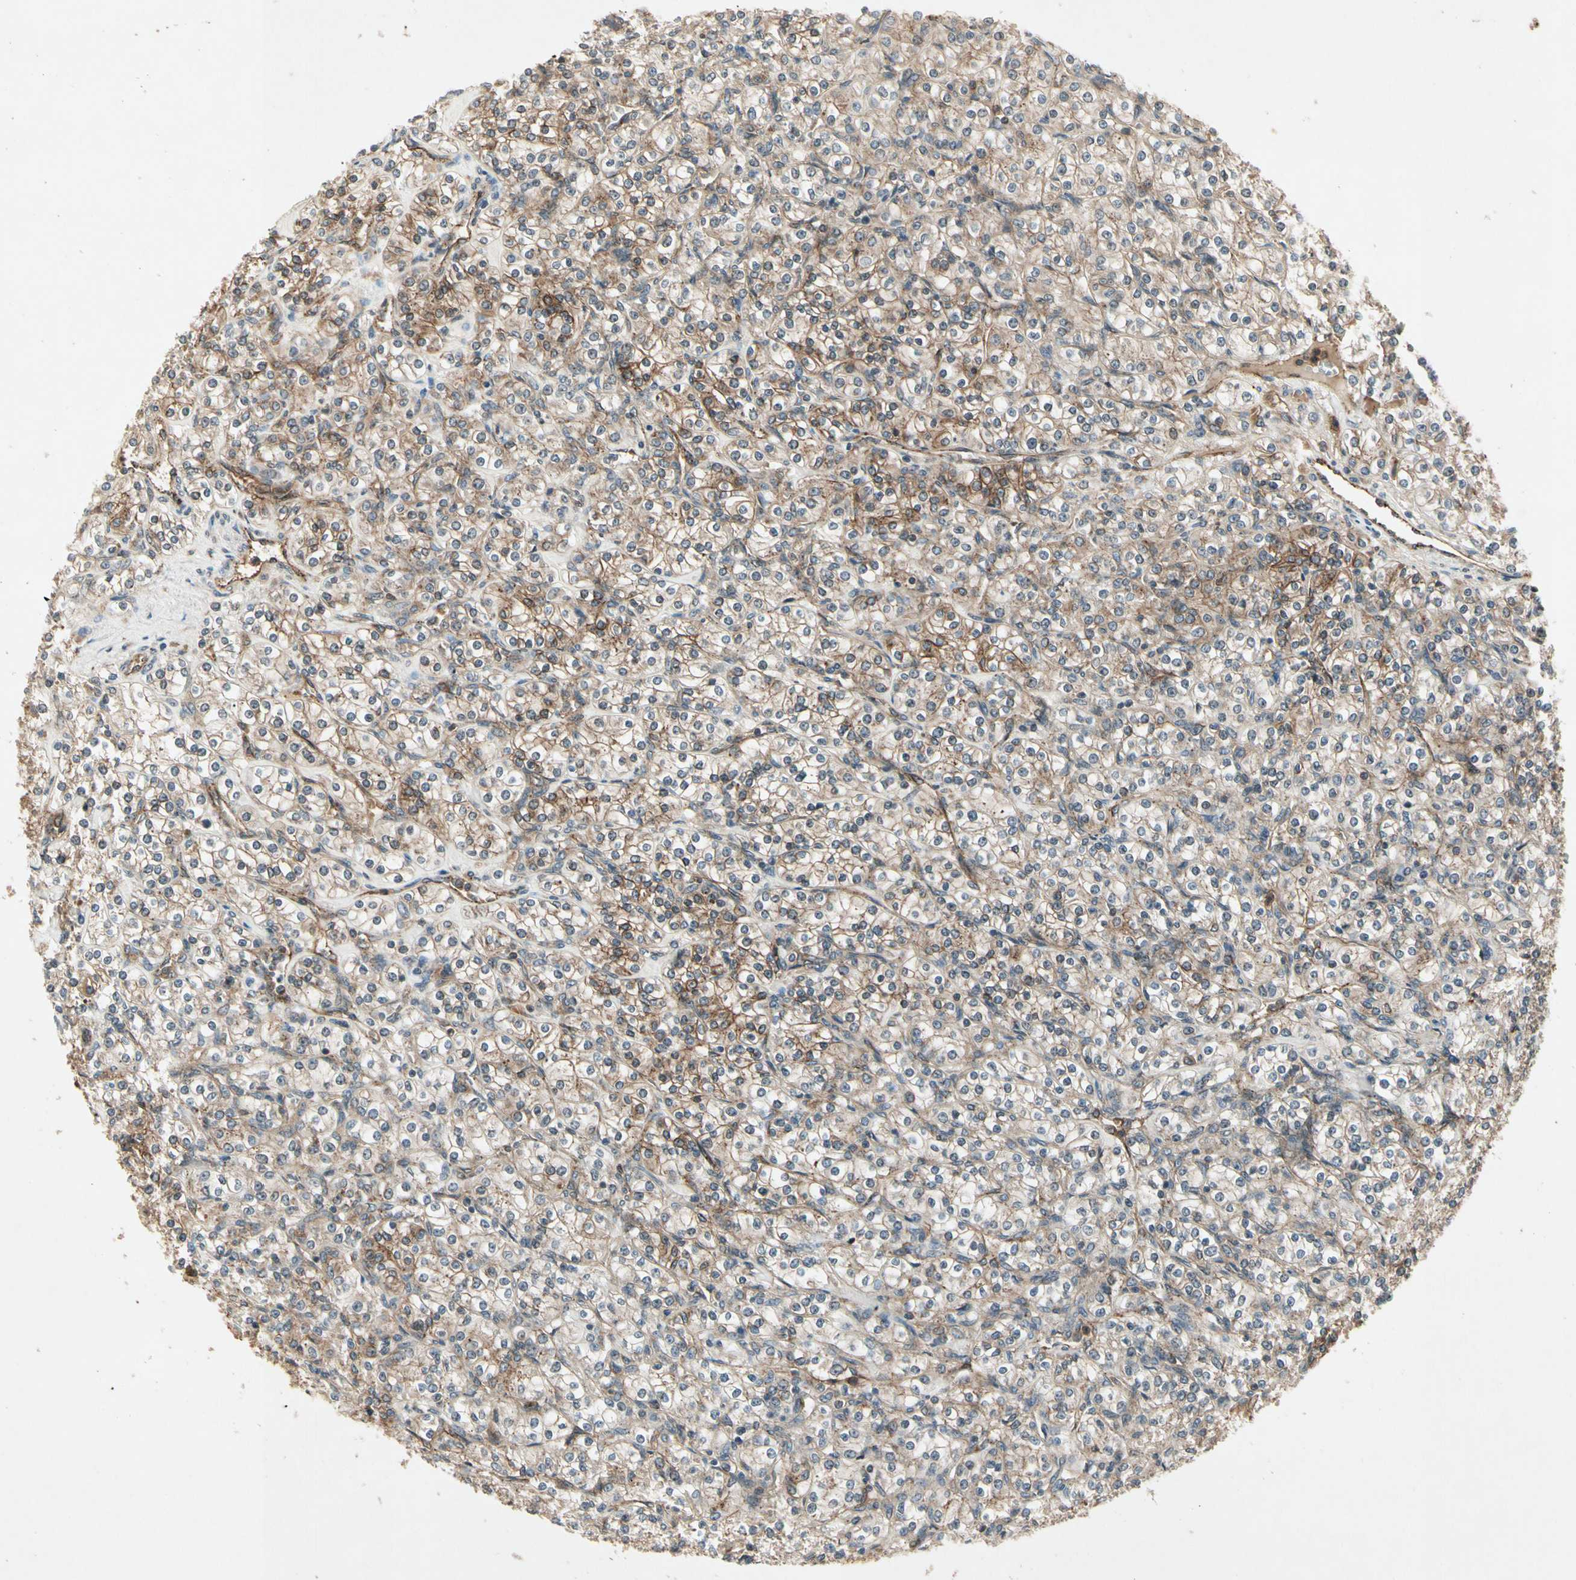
{"staining": {"intensity": "moderate", "quantity": "<25%", "location": "cytoplasmic/membranous"}, "tissue": "renal cancer", "cell_type": "Tumor cells", "image_type": "cancer", "snomed": [{"axis": "morphology", "description": "Adenocarcinoma, NOS"}, {"axis": "topography", "description": "Kidney"}], "caption": "Immunohistochemistry of adenocarcinoma (renal) displays low levels of moderate cytoplasmic/membranous expression in about <25% of tumor cells.", "gene": "FLOT1", "patient": {"sex": "male", "age": 77}}